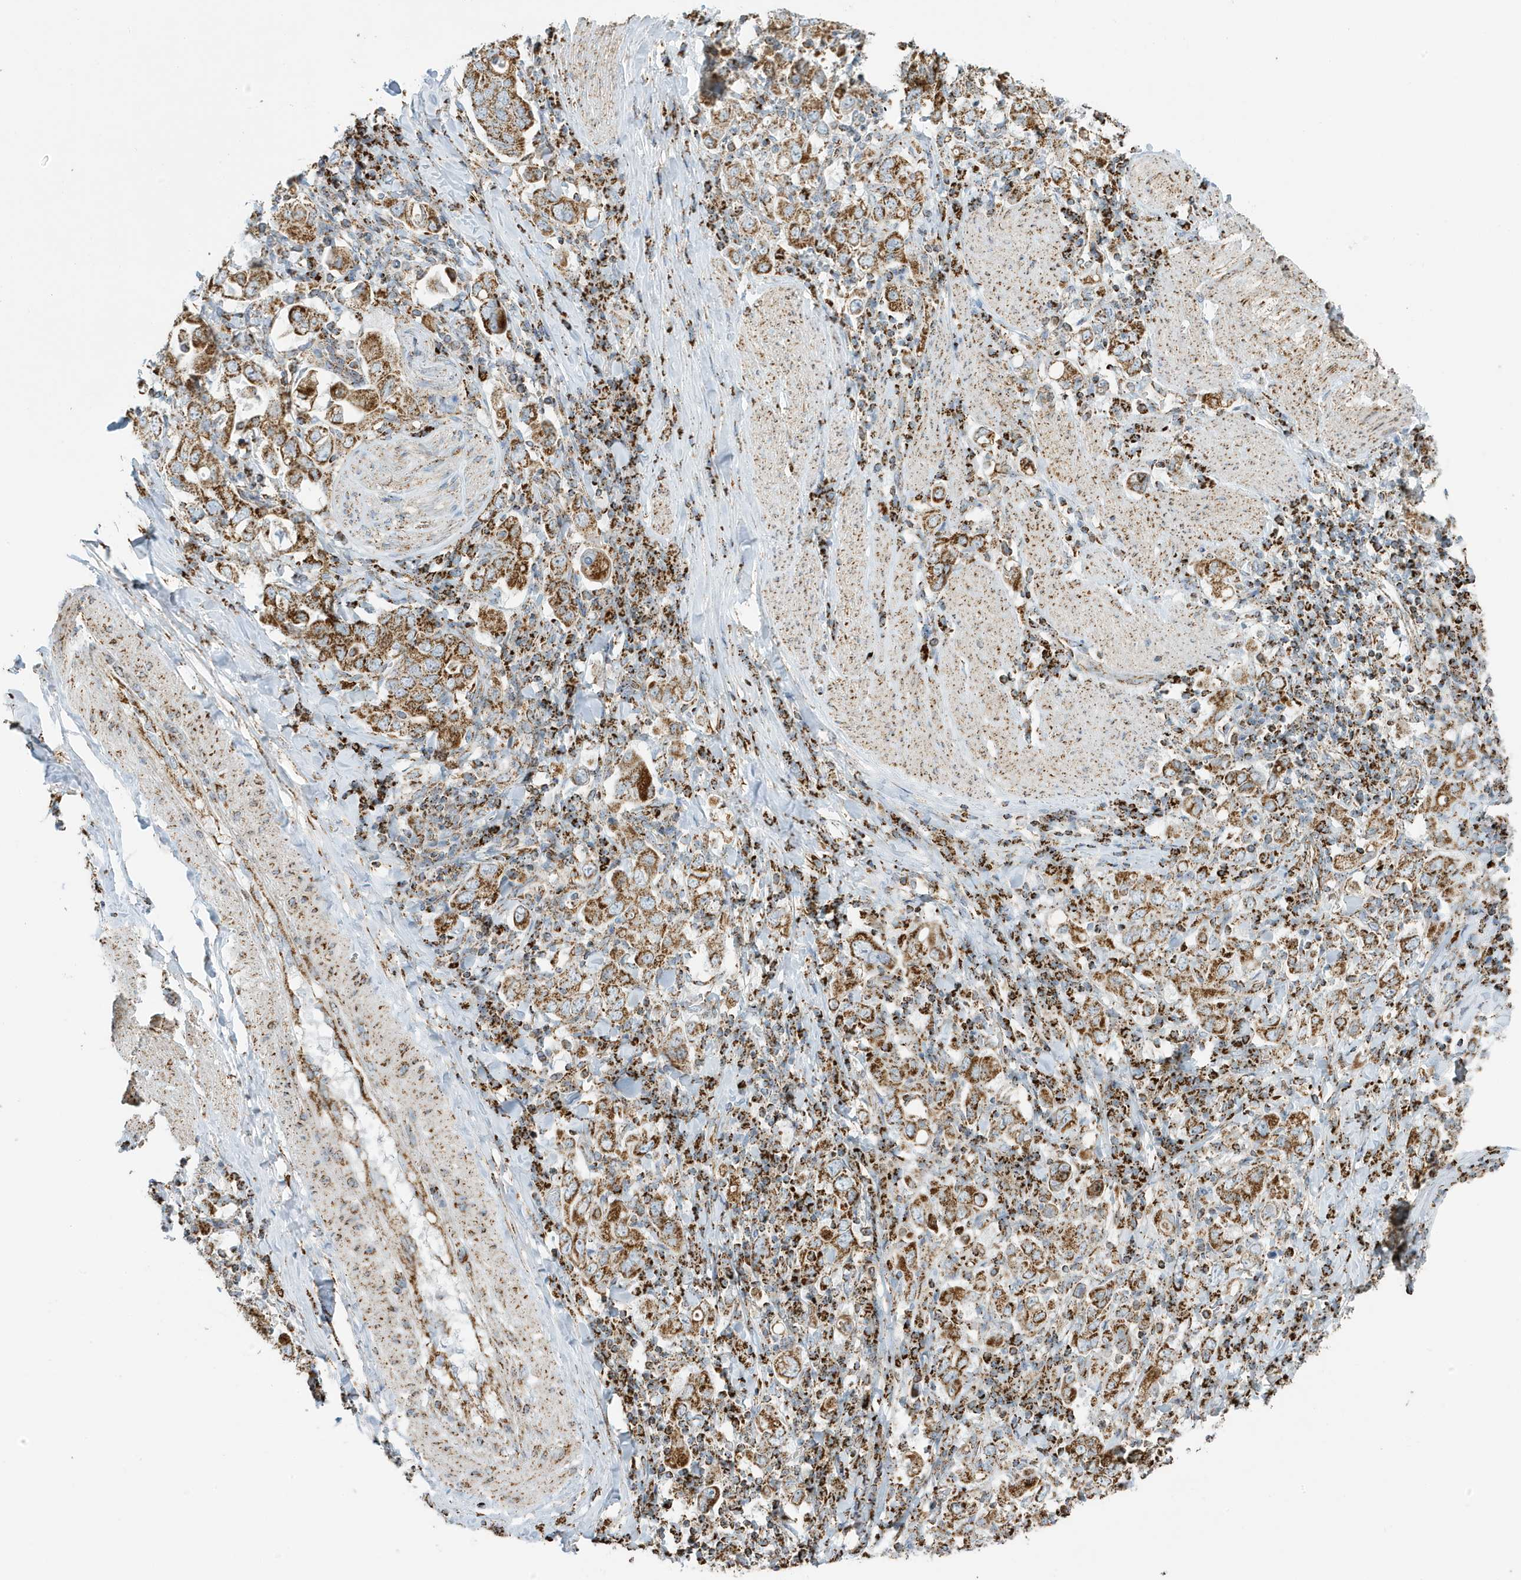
{"staining": {"intensity": "moderate", "quantity": ">75%", "location": "cytoplasmic/membranous"}, "tissue": "stomach cancer", "cell_type": "Tumor cells", "image_type": "cancer", "snomed": [{"axis": "morphology", "description": "Adenocarcinoma, NOS"}, {"axis": "topography", "description": "Stomach, upper"}], "caption": "Protein analysis of stomach adenocarcinoma tissue demonstrates moderate cytoplasmic/membranous positivity in approximately >75% of tumor cells. (DAB IHC, brown staining for protein, blue staining for nuclei).", "gene": "ATP5ME", "patient": {"sex": "male", "age": 62}}